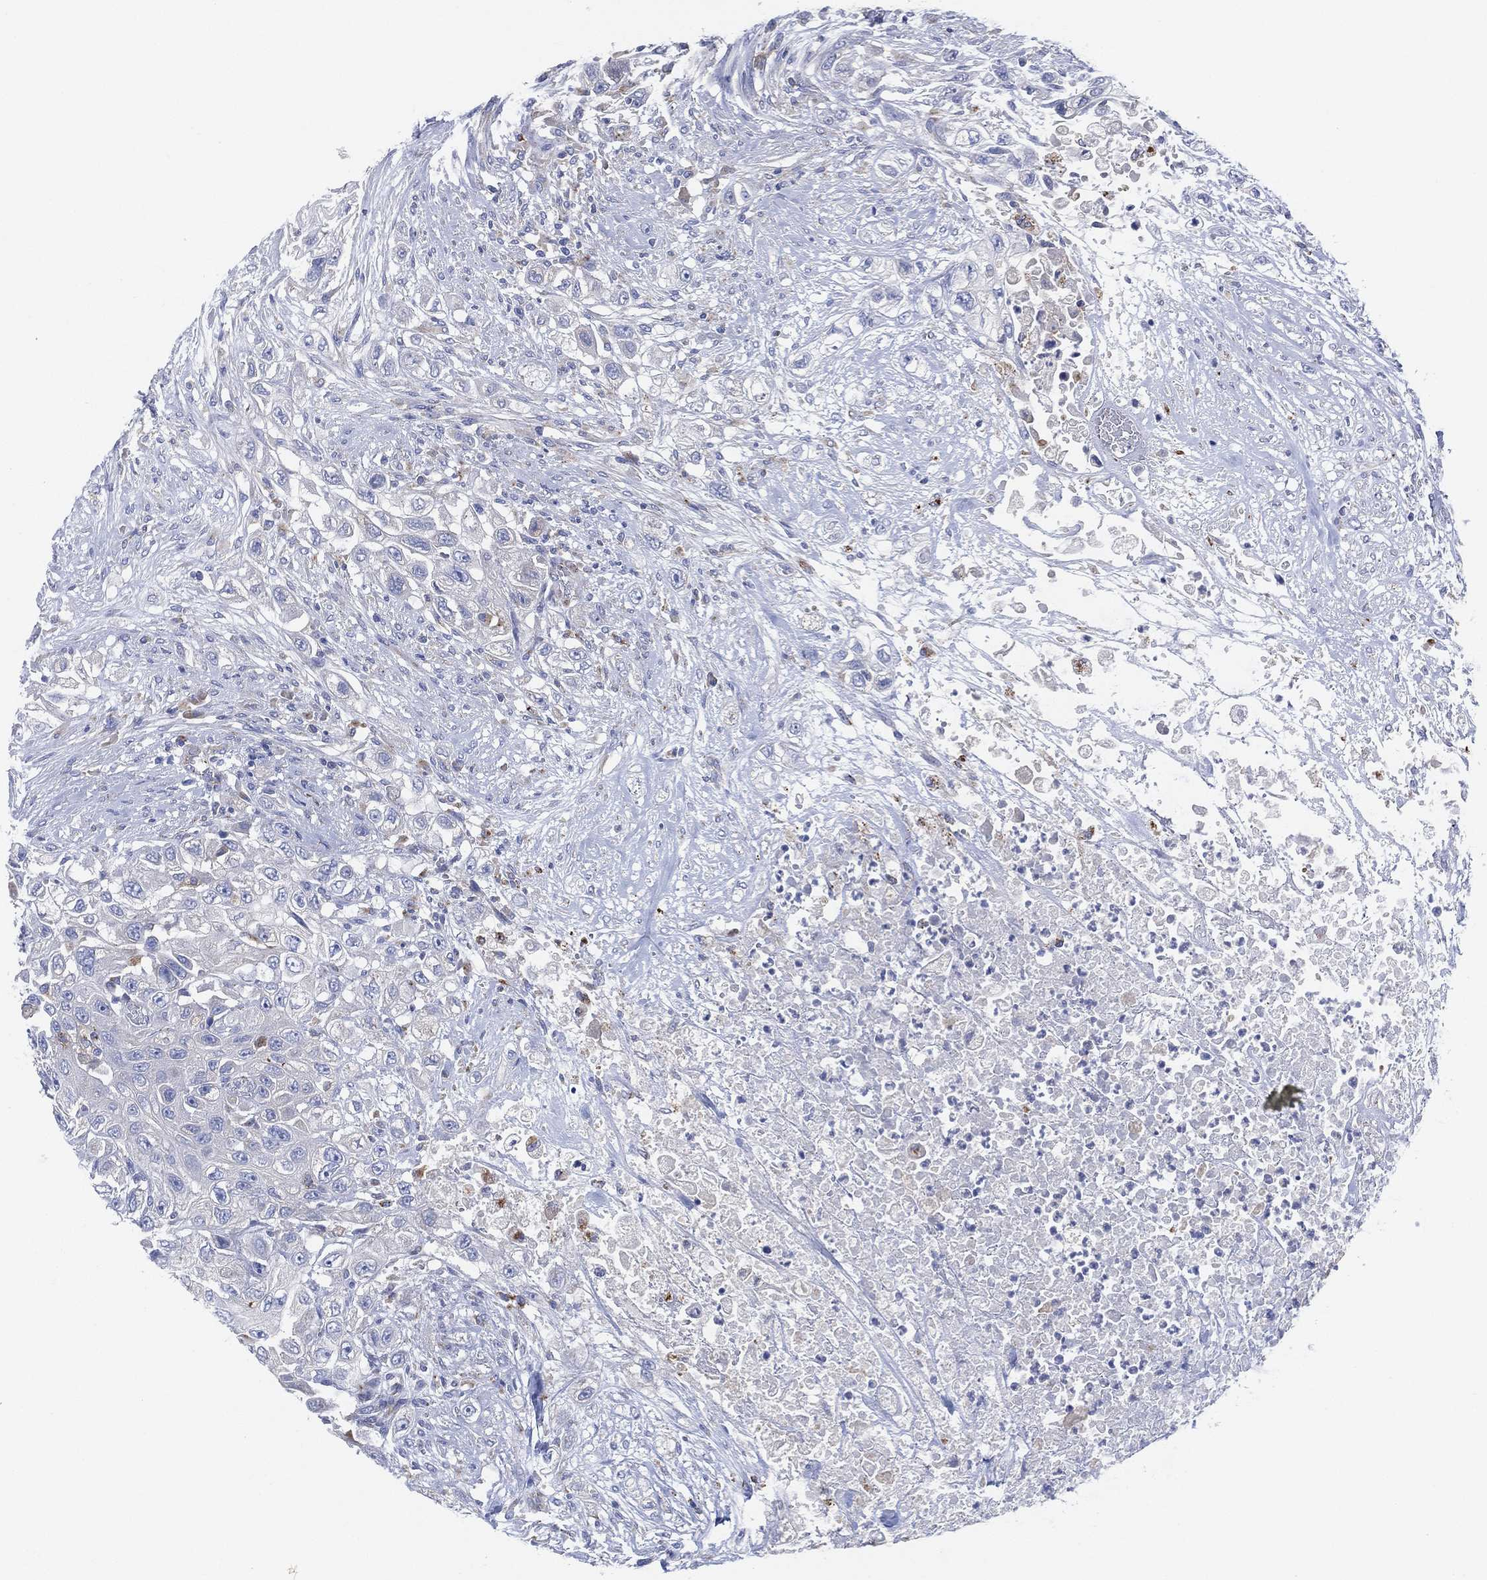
{"staining": {"intensity": "negative", "quantity": "none", "location": "none"}, "tissue": "urothelial cancer", "cell_type": "Tumor cells", "image_type": "cancer", "snomed": [{"axis": "morphology", "description": "Urothelial carcinoma, High grade"}, {"axis": "topography", "description": "Urinary bladder"}], "caption": "High magnification brightfield microscopy of urothelial carcinoma (high-grade) stained with DAB (3,3'-diaminobenzidine) (brown) and counterstained with hematoxylin (blue): tumor cells show no significant positivity. Brightfield microscopy of IHC stained with DAB (3,3'-diaminobenzidine) (brown) and hematoxylin (blue), captured at high magnification.", "gene": "GALNS", "patient": {"sex": "female", "age": 56}}